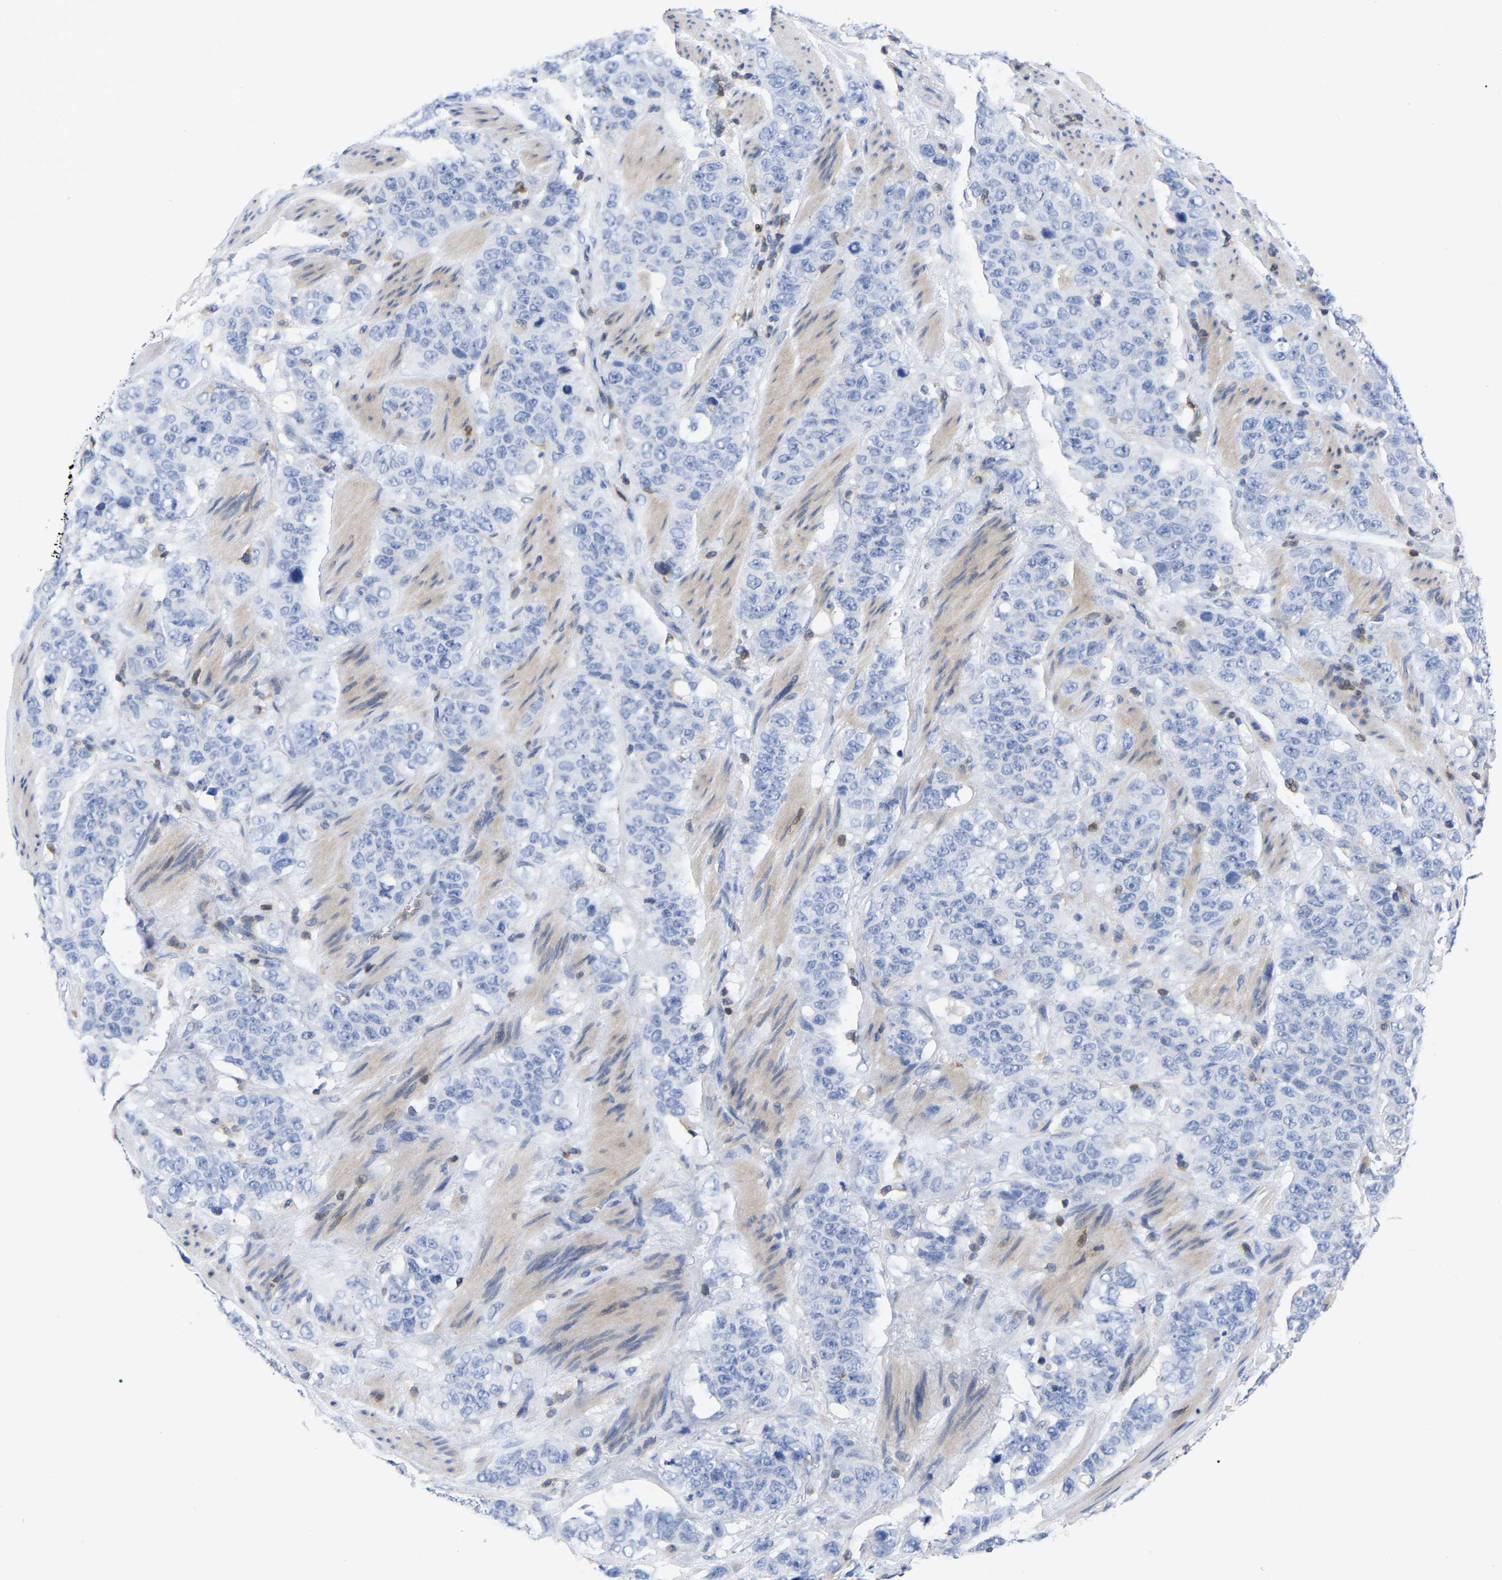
{"staining": {"intensity": "negative", "quantity": "none", "location": "none"}, "tissue": "stomach cancer", "cell_type": "Tumor cells", "image_type": "cancer", "snomed": [{"axis": "morphology", "description": "Adenocarcinoma, NOS"}, {"axis": "topography", "description": "Stomach"}], "caption": "IHC of stomach cancer displays no positivity in tumor cells.", "gene": "PTPN7", "patient": {"sex": "male", "age": 48}}